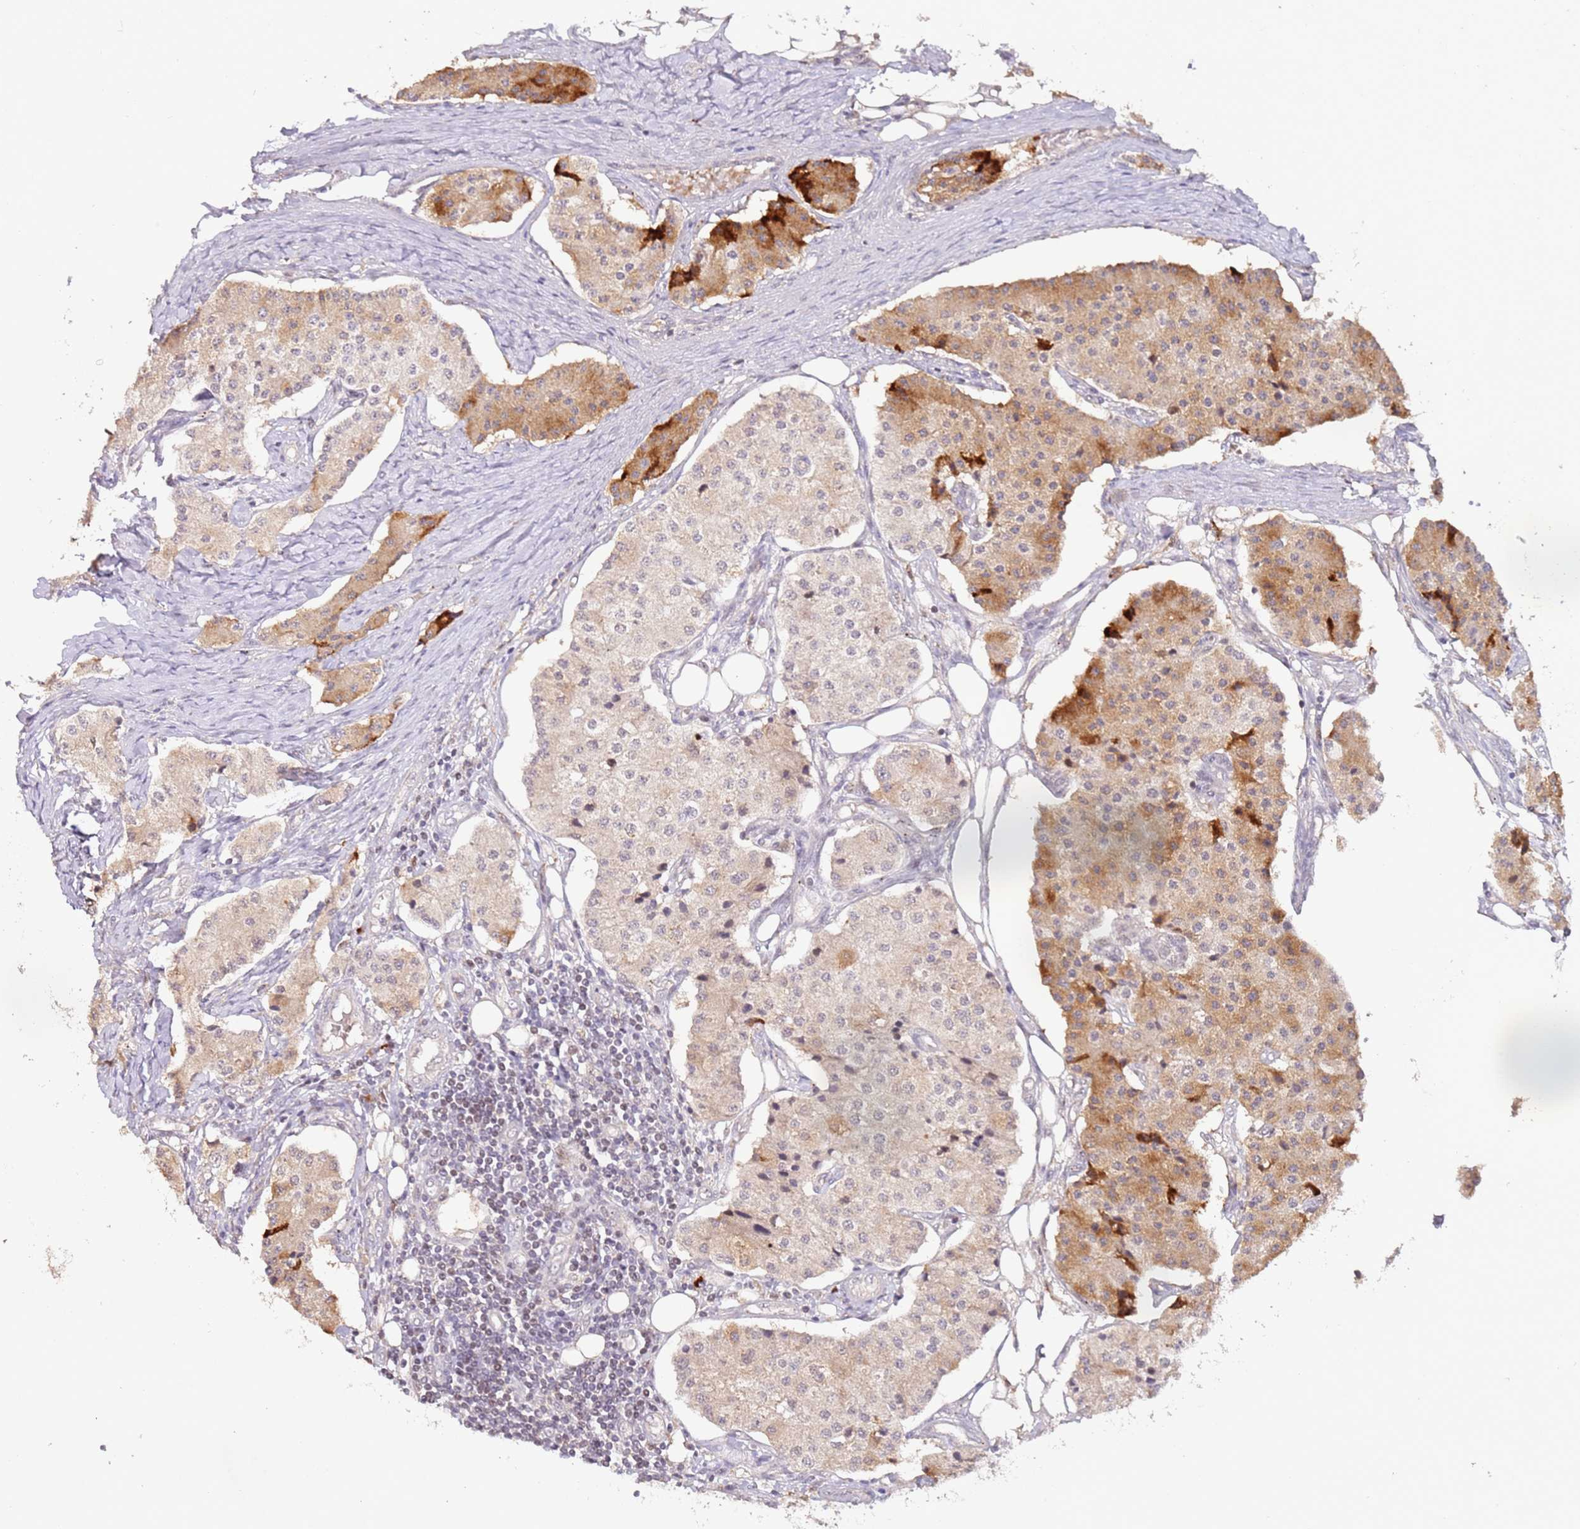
{"staining": {"intensity": "moderate", "quantity": "25%-75%", "location": "cytoplasmic/membranous"}, "tissue": "carcinoid", "cell_type": "Tumor cells", "image_type": "cancer", "snomed": [{"axis": "morphology", "description": "Carcinoid, malignant, NOS"}, {"axis": "topography", "description": "Colon"}], "caption": "Moderate cytoplasmic/membranous staining for a protein is present in about 25%-75% of tumor cells of carcinoid using immunohistochemistry (IHC).", "gene": "LGALSL", "patient": {"sex": "female", "age": 52}}